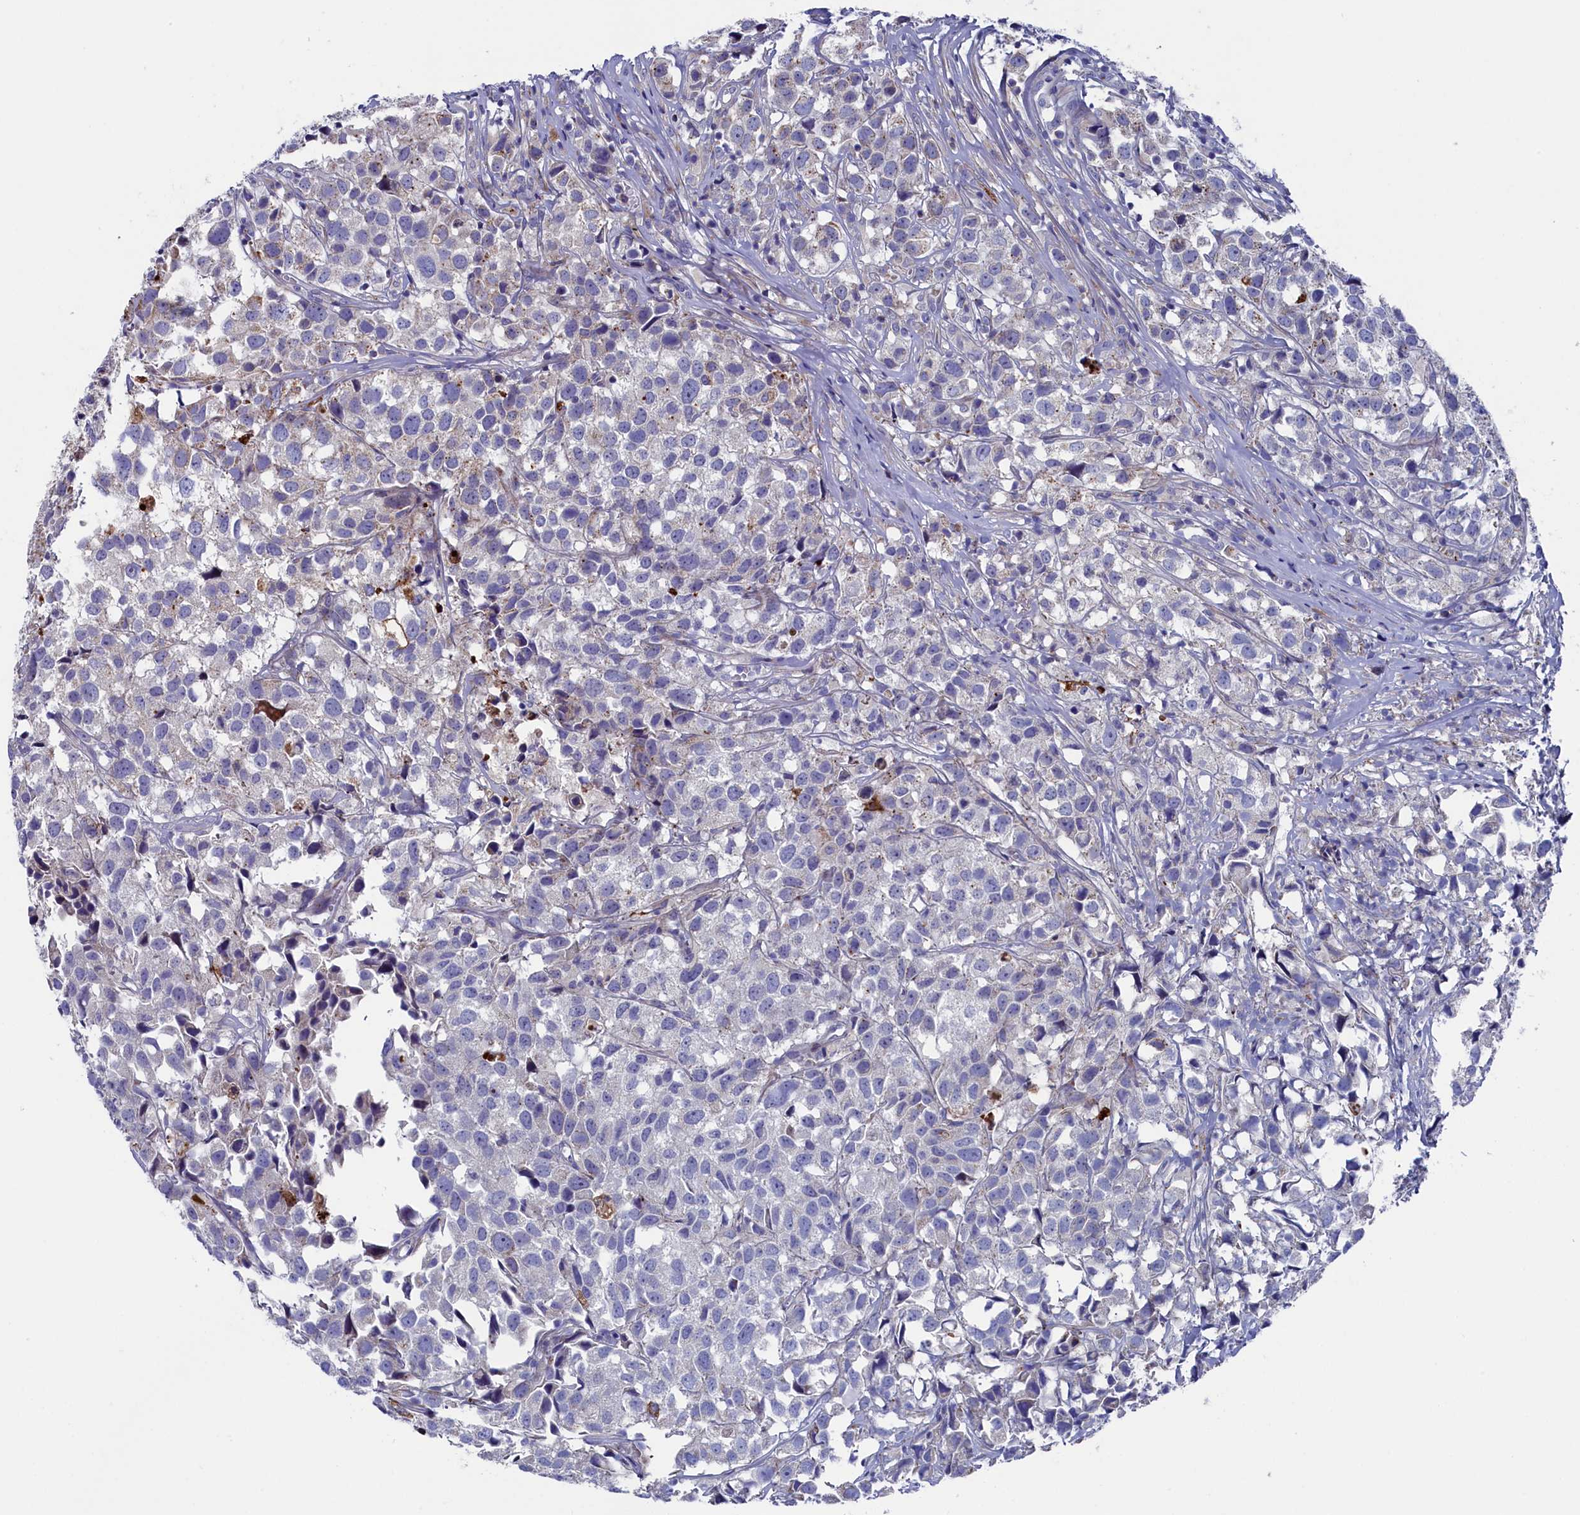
{"staining": {"intensity": "negative", "quantity": "none", "location": "none"}, "tissue": "urothelial cancer", "cell_type": "Tumor cells", "image_type": "cancer", "snomed": [{"axis": "morphology", "description": "Urothelial carcinoma, High grade"}, {"axis": "topography", "description": "Urinary bladder"}], "caption": "Immunohistochemistry (IHC) photomicrograph of human urothelial carcinoma (high-grade) stained for a protein (brown), which displays no expression in tumor cells.", "gene": "NUDT7", "patient": {"sex": "female", "age": 75}}